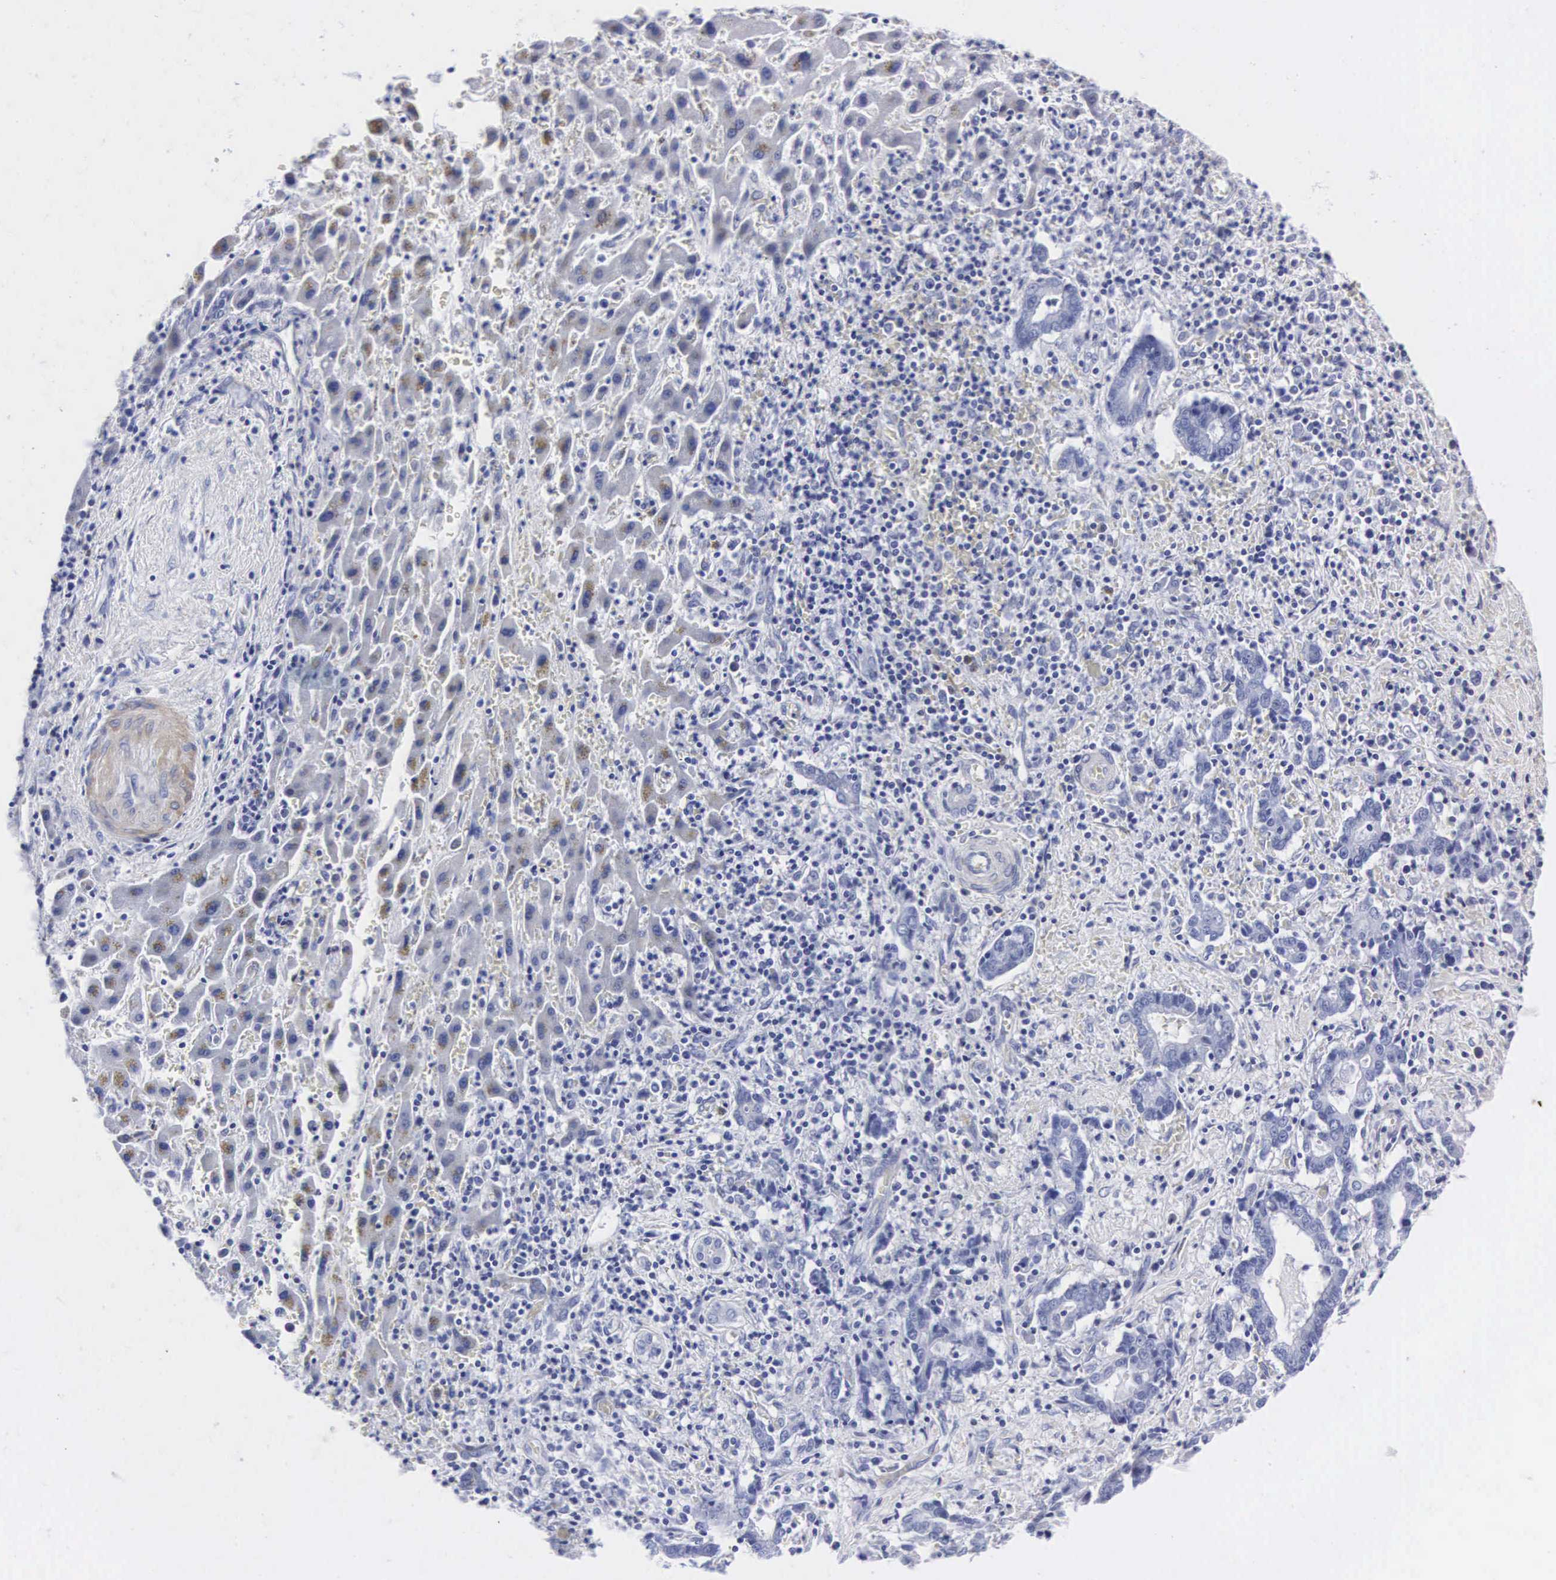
{"staining": {"intensity": "negative", "quantity": "none", "location": "none"}, "tissue": "liver cancer", "cell_type": "Tumor cells", "image_type": "cancer", "snomed": [{"axis": "morphology", "description": "Cholangiocarcinoma"}, {"axis": "topography", "description": "Liver"}], "caption": "Tumor cells are negative for brown protein staining in liver cancer (cholangiocarcinoma).", "gene": "ENO2", "patient": {"sex": "male", "age": 57}}